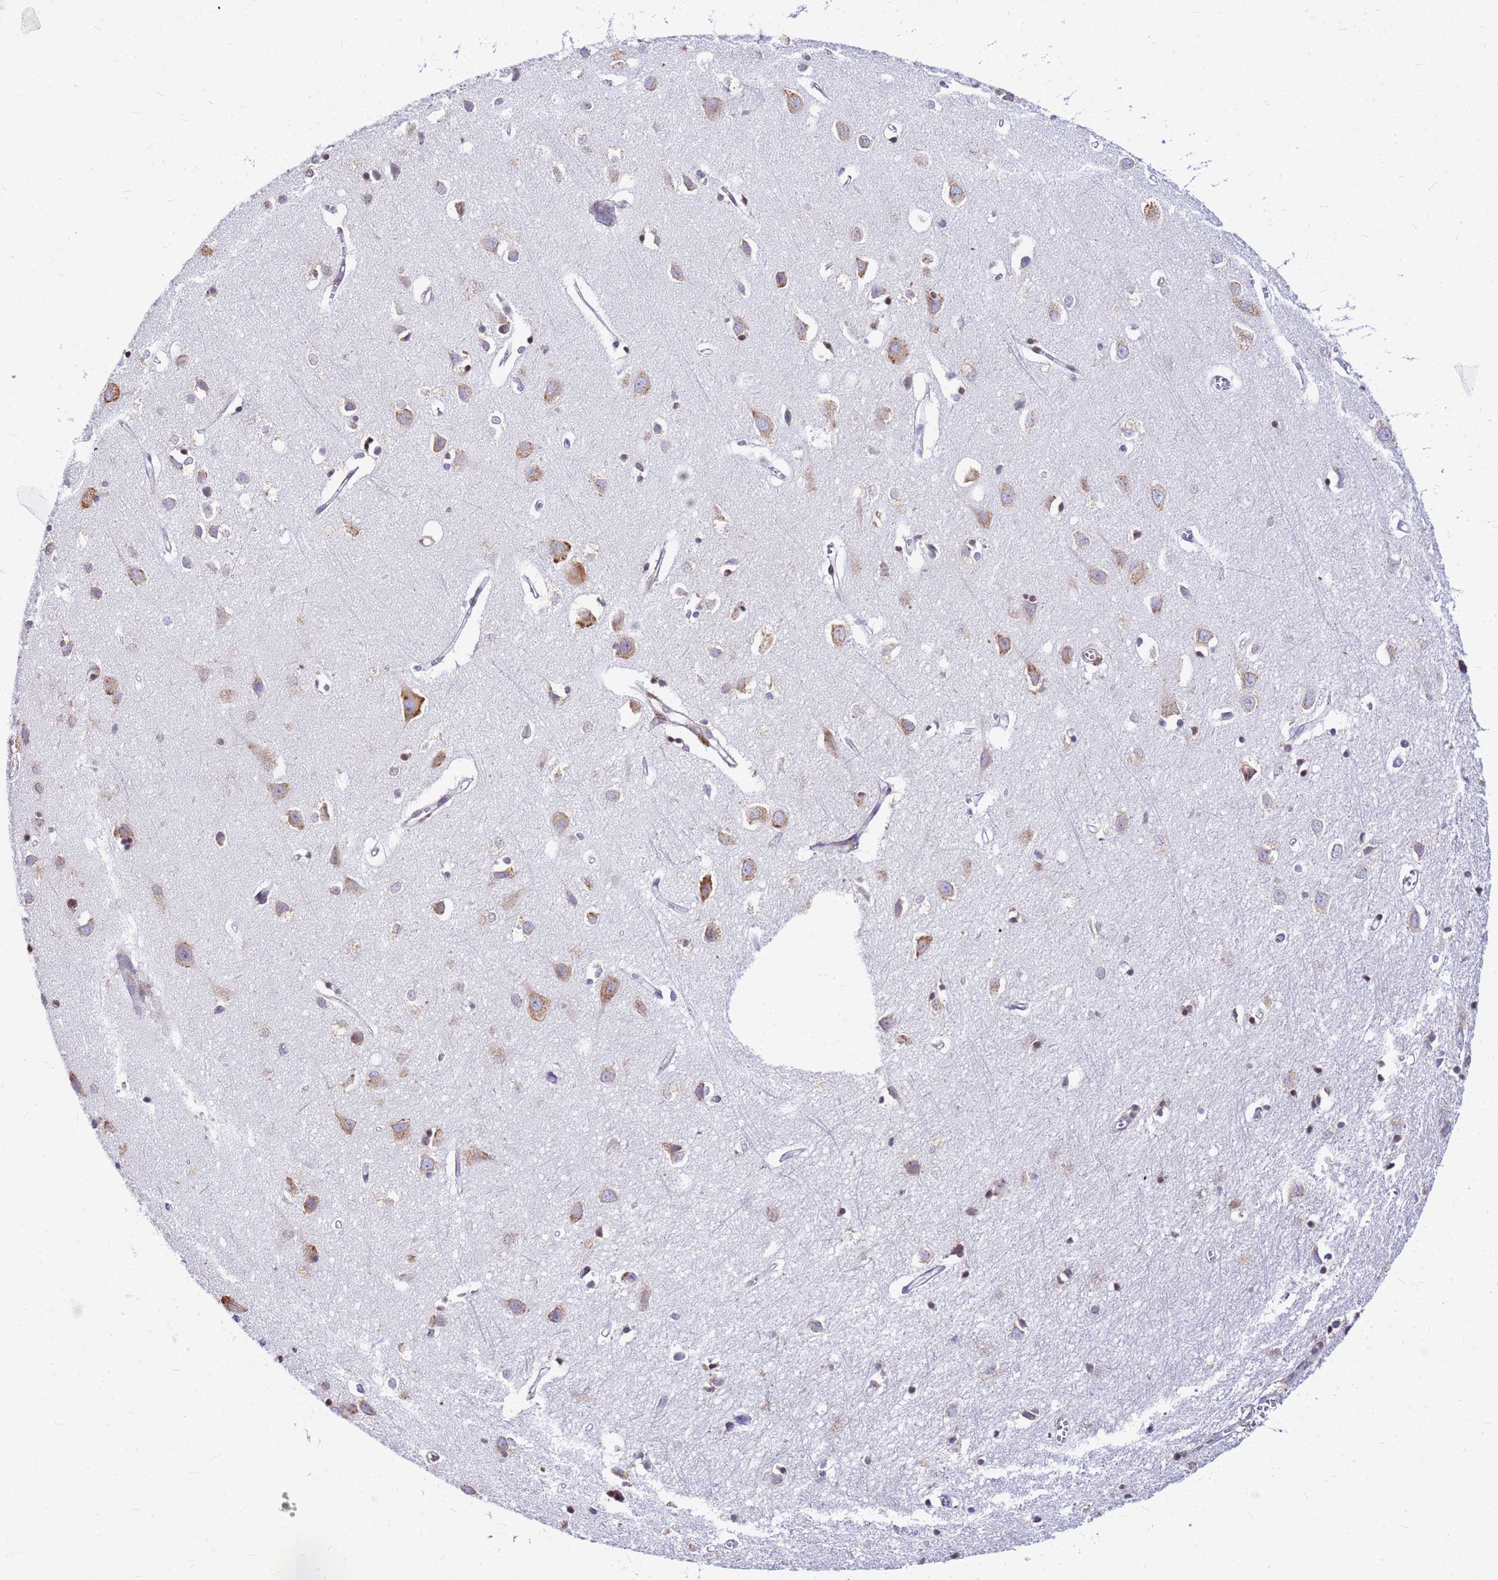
{"staining": {"intensity": "weak", "quantity": "<25%", "location": "cytoplasmic/membranous"}, "tissue": "cerebral cortex", "cell_type": "Endothelial cells", "image_type": "normal", "snomed": [{"axis": "morphology", "description": "Normal tissue, NOS"}, {"axis": "topography", "description": "Cerebral cortex"}], "caption": "Immunohistochemical staining of unremarkable cerebral cortex reveals no significant positivity in endothelial cells. Nuclei are stained in blue.", "gene": "SSR4", "patient": {"sex": "female", "age": 64}}